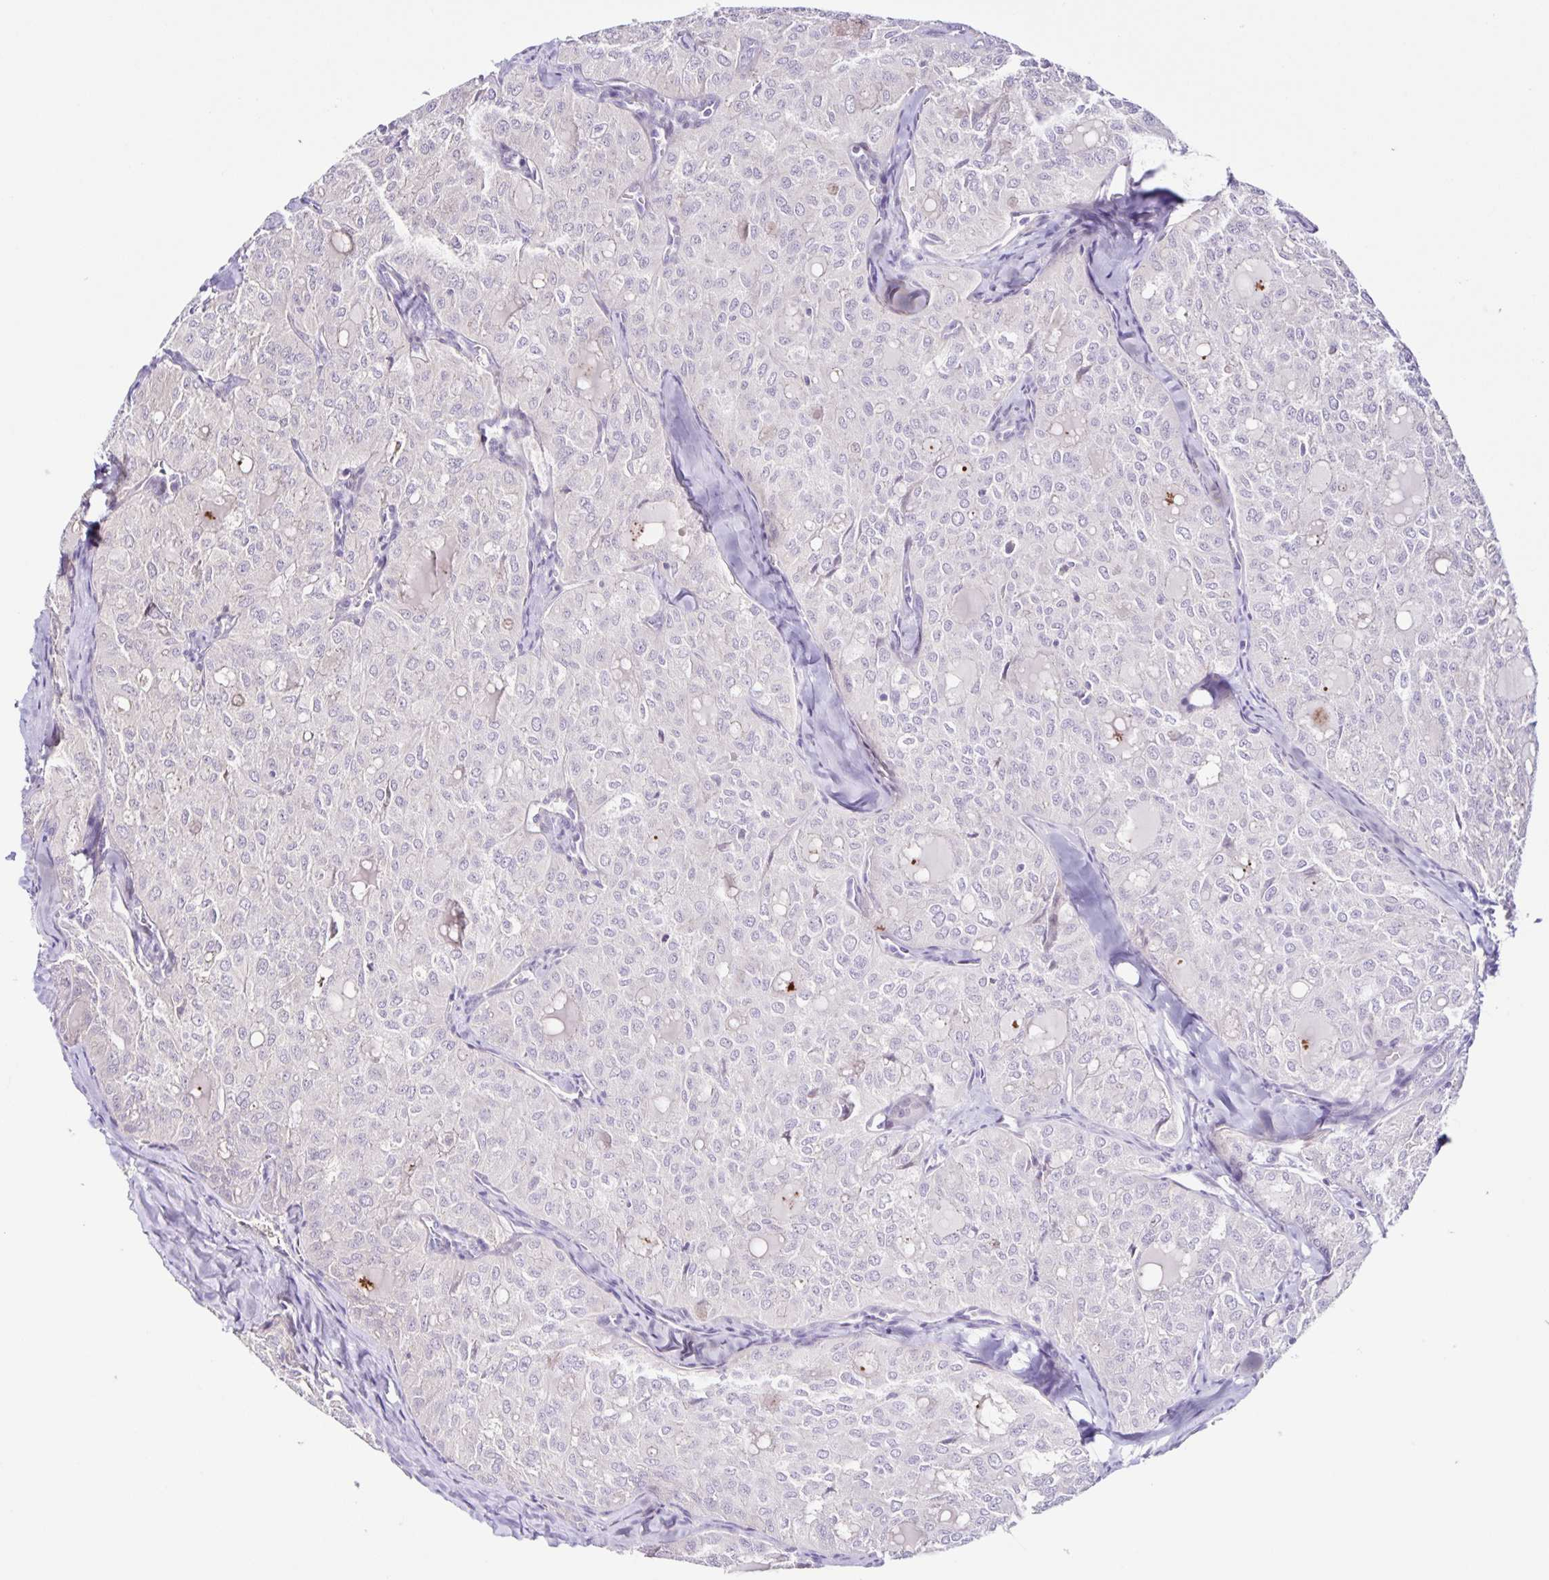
{"staining": {"intensity": "negative", "quantity": "none", "location": "none"}, "tissue": "thyroid cancer", "cell_type": "Tumor cells", "image_type": "cancer", "snomed": [{"axis": "morphology", "description": "Follicular adenoma carcinoma, NOS"}, {"axis": "topography", "description": "Thyroid gland"}], "caption": "A histopathology image of thyroid follicular adenoma carcinoma stained for a protein exhibits no brown staining in tumor cells.", "gene": "RNFT2", "patient": {"sex": "male", "age": 75}}